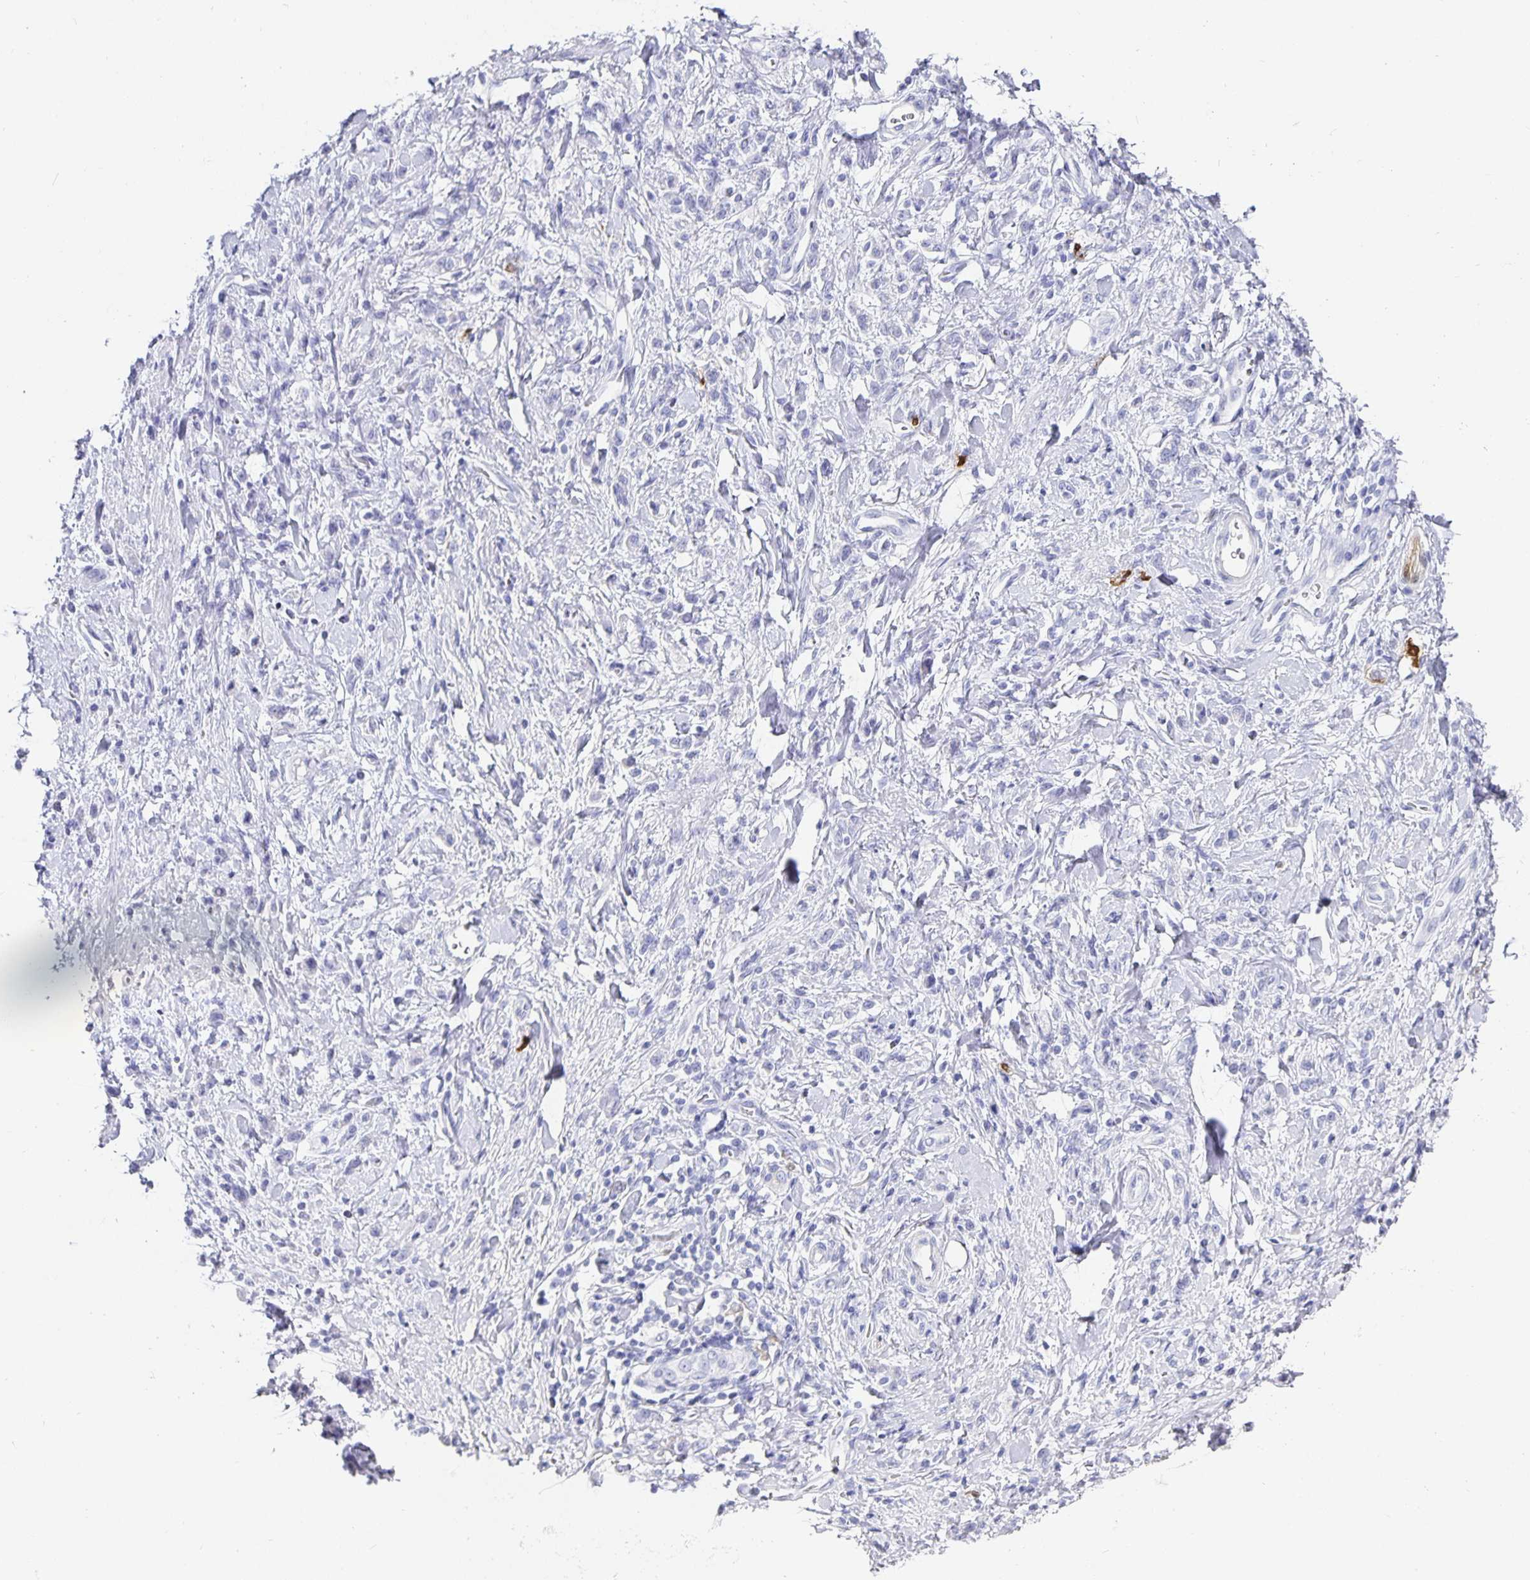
{"staining": {"intensity": "negative", "quantity": "none", "location": "none"}, "tissue": "stomach cancer", "cell_type": "Tumor cells", "image_type": "cancer", "snomed": [{"axis": "morphology", "description": "Adenocarcinoma, NOS"}, {"axis": "topography", "description": "Stomach"}], "caption": "Immunohistochemistry (IHC) image of neoplastic tissue: stomach adenocarcinoma stained with DAB (3,3'-diaminobenzidine) shows no significant protein positivity in tumor cells.", "gene": "CHGA", "patient": {"sex": "male", "age": 77}}